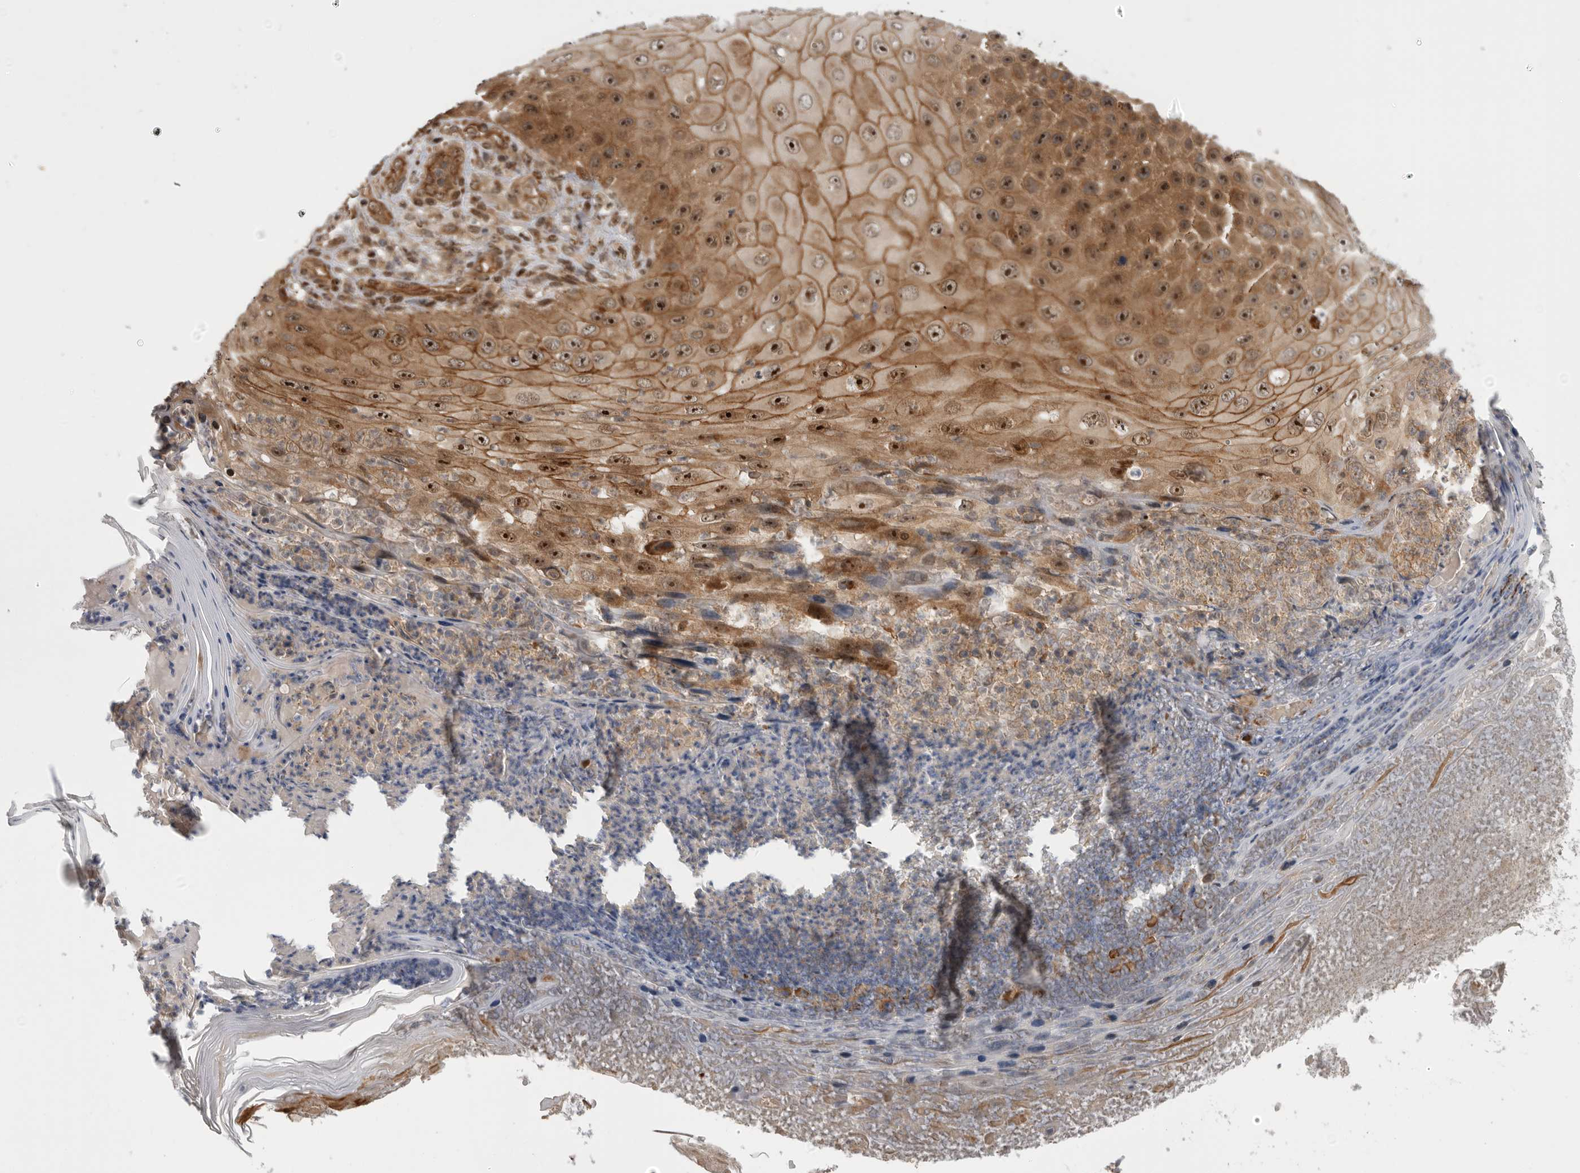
{"staining": {"intensity": "strong", "quantity": ">75%", "location": "cytoplasmic/membranous,nuclear"}, "tissue": "skin cancer", "cell_type": "Tumor cells", "image_type": "cancer", "snomed": [{"axis": "morphology", "description": "Squamous cell carcinoma, NOS"}, {"axis": "topography", "description": "Skin"}], "caption": "Immunohistochemistry (IHC) photomicrograph of skin cancer (squamous cell carcinoma) stained for a protein (brown), which shows high levels of strong cytoplasmic/membranous and nuclear positivity in approximately >75% of tumor cells.", "gene": "DHDDS", "patient": {"sex": "female", "age": 88}}